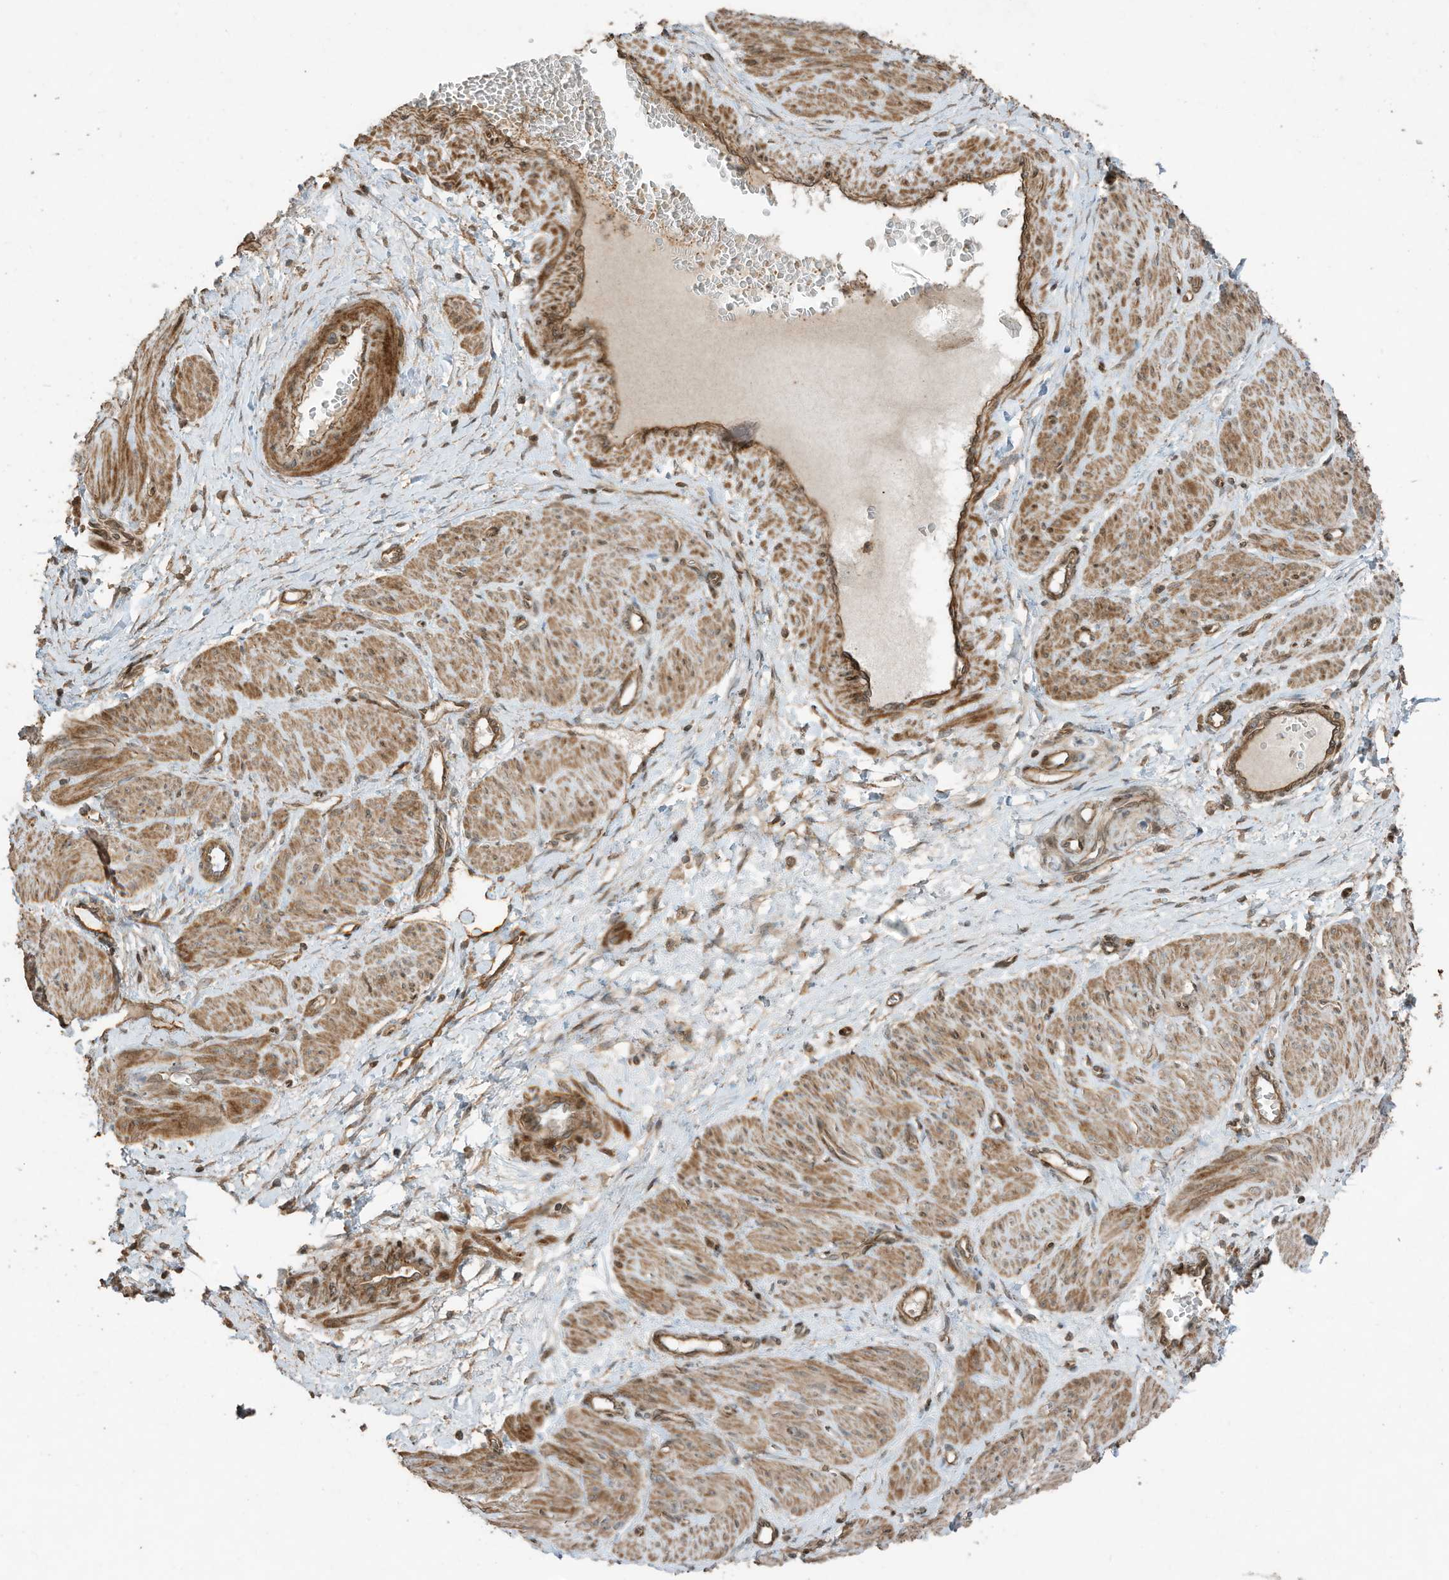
{"staining": {"intensity": "strong", "quantity": ">75%", "location": "cytoplasmic/membranous"}, "tissue": "smooth muscle", "cell_type": "Smooth muscle cells", "image_type": "normal", "snomed": [{"axis": "morphology", "description": "Normal tissue, NOS"}, {"axis": "topography", "description": "Endometrium"}], "caption": "Human smooth muscle stained with a protein marker reveals strong staining in smooth muscle cells.", "gene": "ZNF653", "patient": {"sex": "female", "age": 33}}